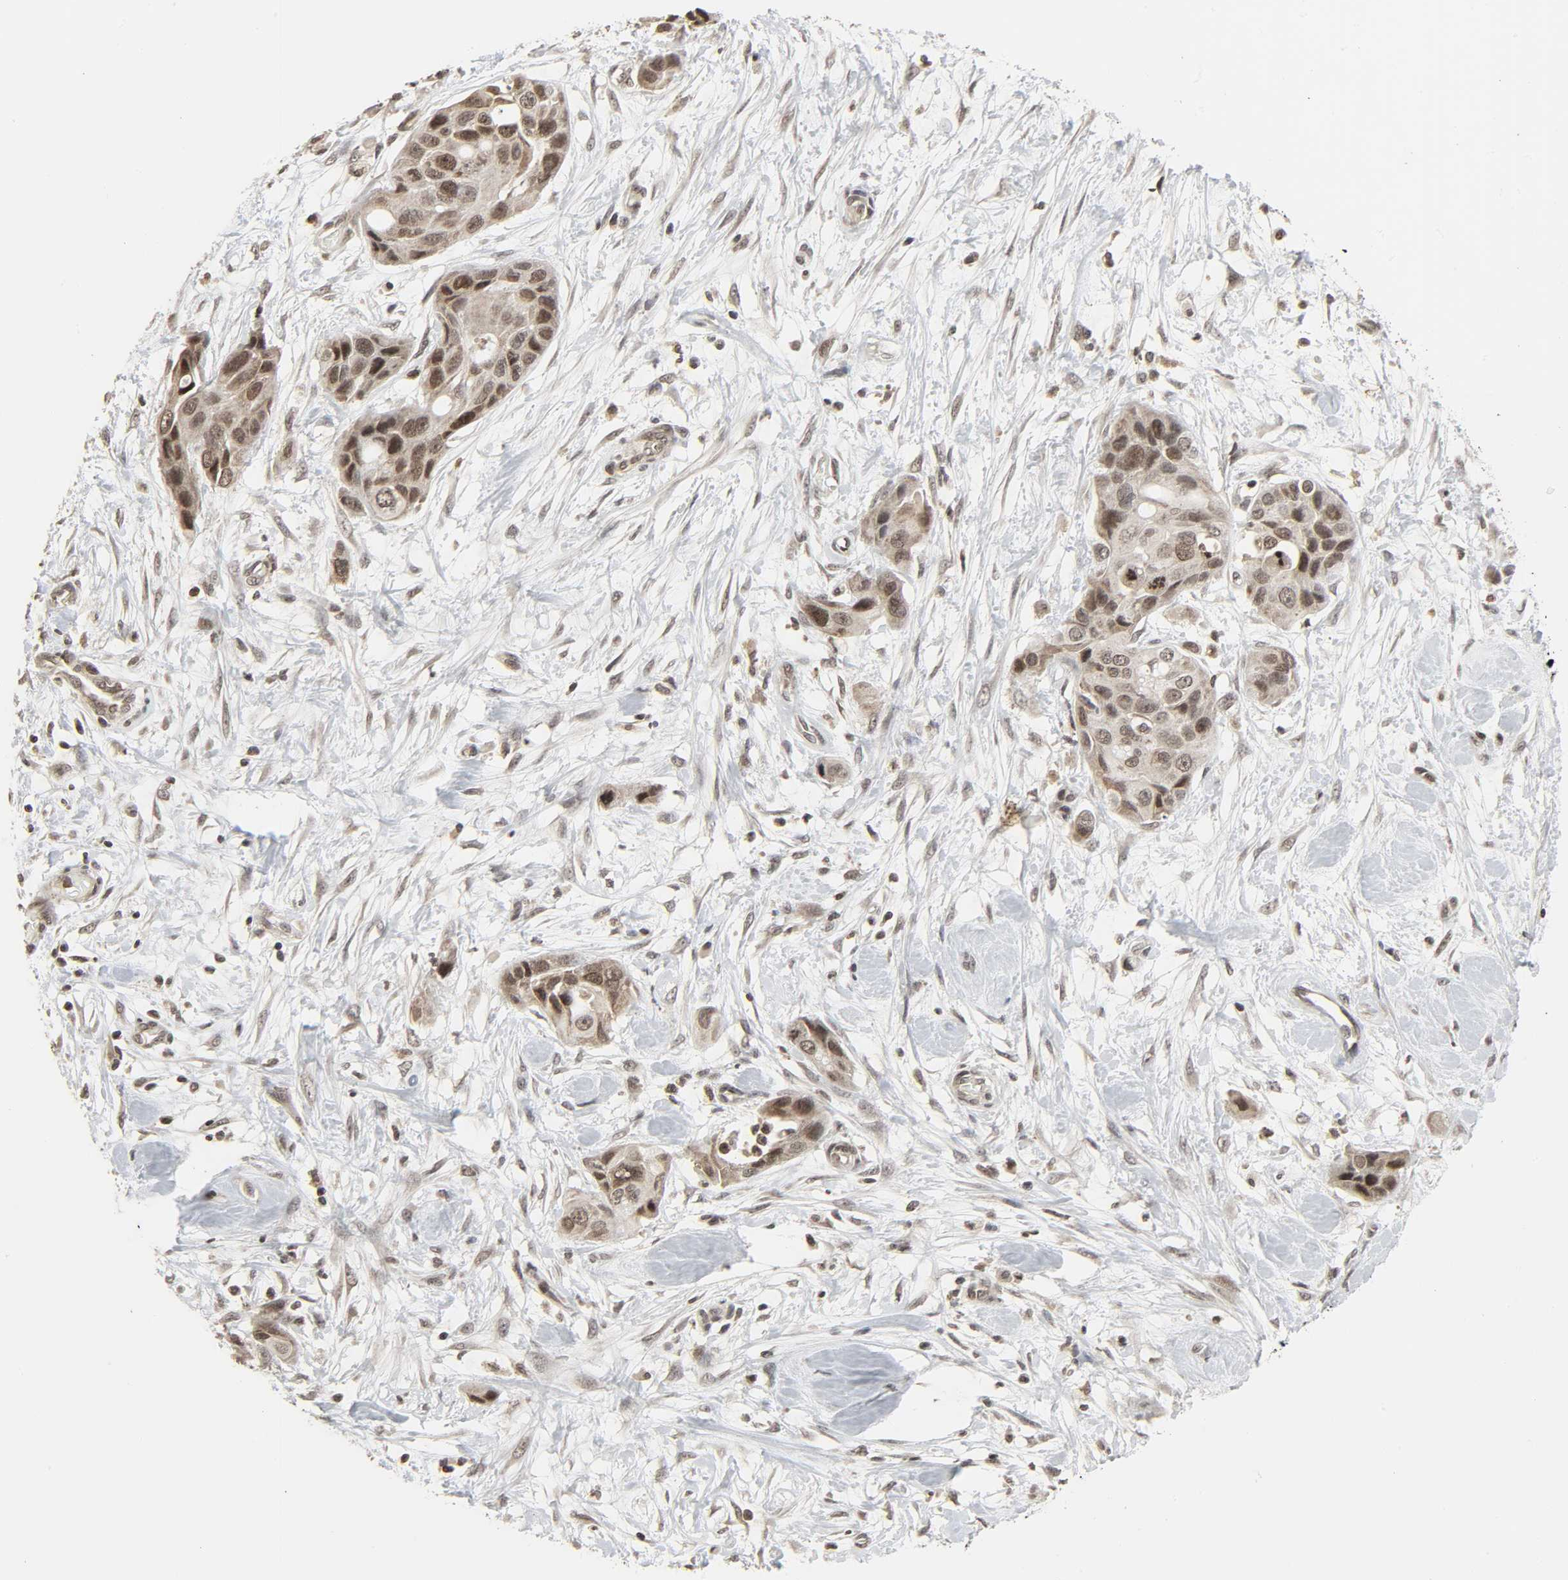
{"staining": {"intensity": "moderate", "quantity": ">75%", "location": "nuclear"}, "tissue": "pancreatic cancer", "cell_type": "Tumor cells", "image_type": "cancer", "snomed": [{"axis": "morphology", "description": "Adenocarcinoma, NOS"}, {"axis": "topography", "description": "Pancreas"}], "caption": "Protein expression analysis of human pancreatic adenocarcinoma reveals moderate nuclear staining in approximately >75% of tumor cells.", "gene": "XRCC1", "patient": {"sex": "female", "age": 60}}